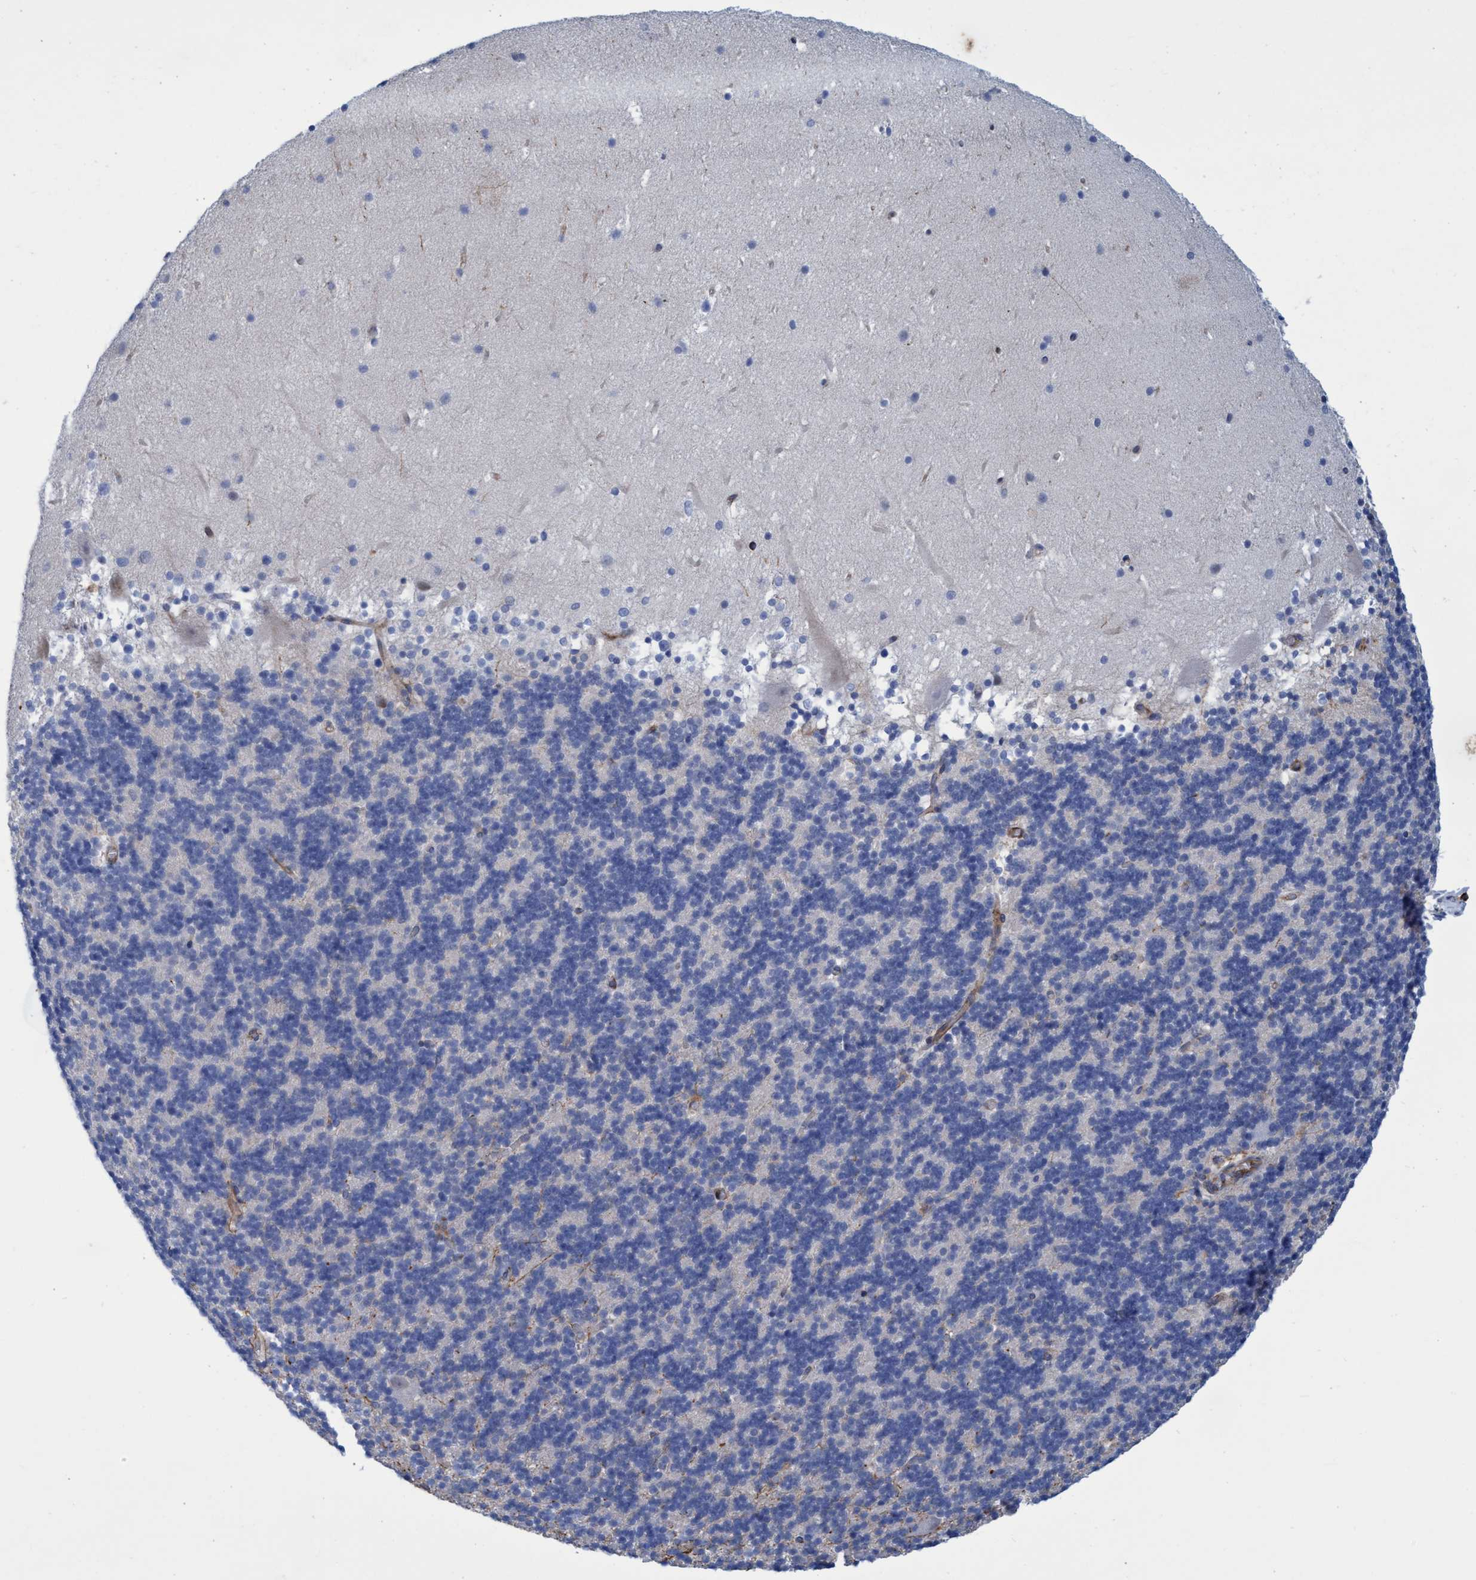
{"staining": {"intensity": "negative", "quantity": "none", "location": "none"}, "tissue": "cerebellum", "cell_type": "Cells in granular layer", "image_type": "normal", "snomed": [{"axis": "morphology", "description": "Normal tissue, NOS"}, {"axis": "topography", "description": "Cerebellum"}], "caption": "Immunohistochemical staining of benign cerebellum shows no significant expression in cells in granular layer. (Brightfield microscopy of DAB IHC at high magnification).", "gene": "SLC43A2", "patient": {"sex": "male", "age": 45}}